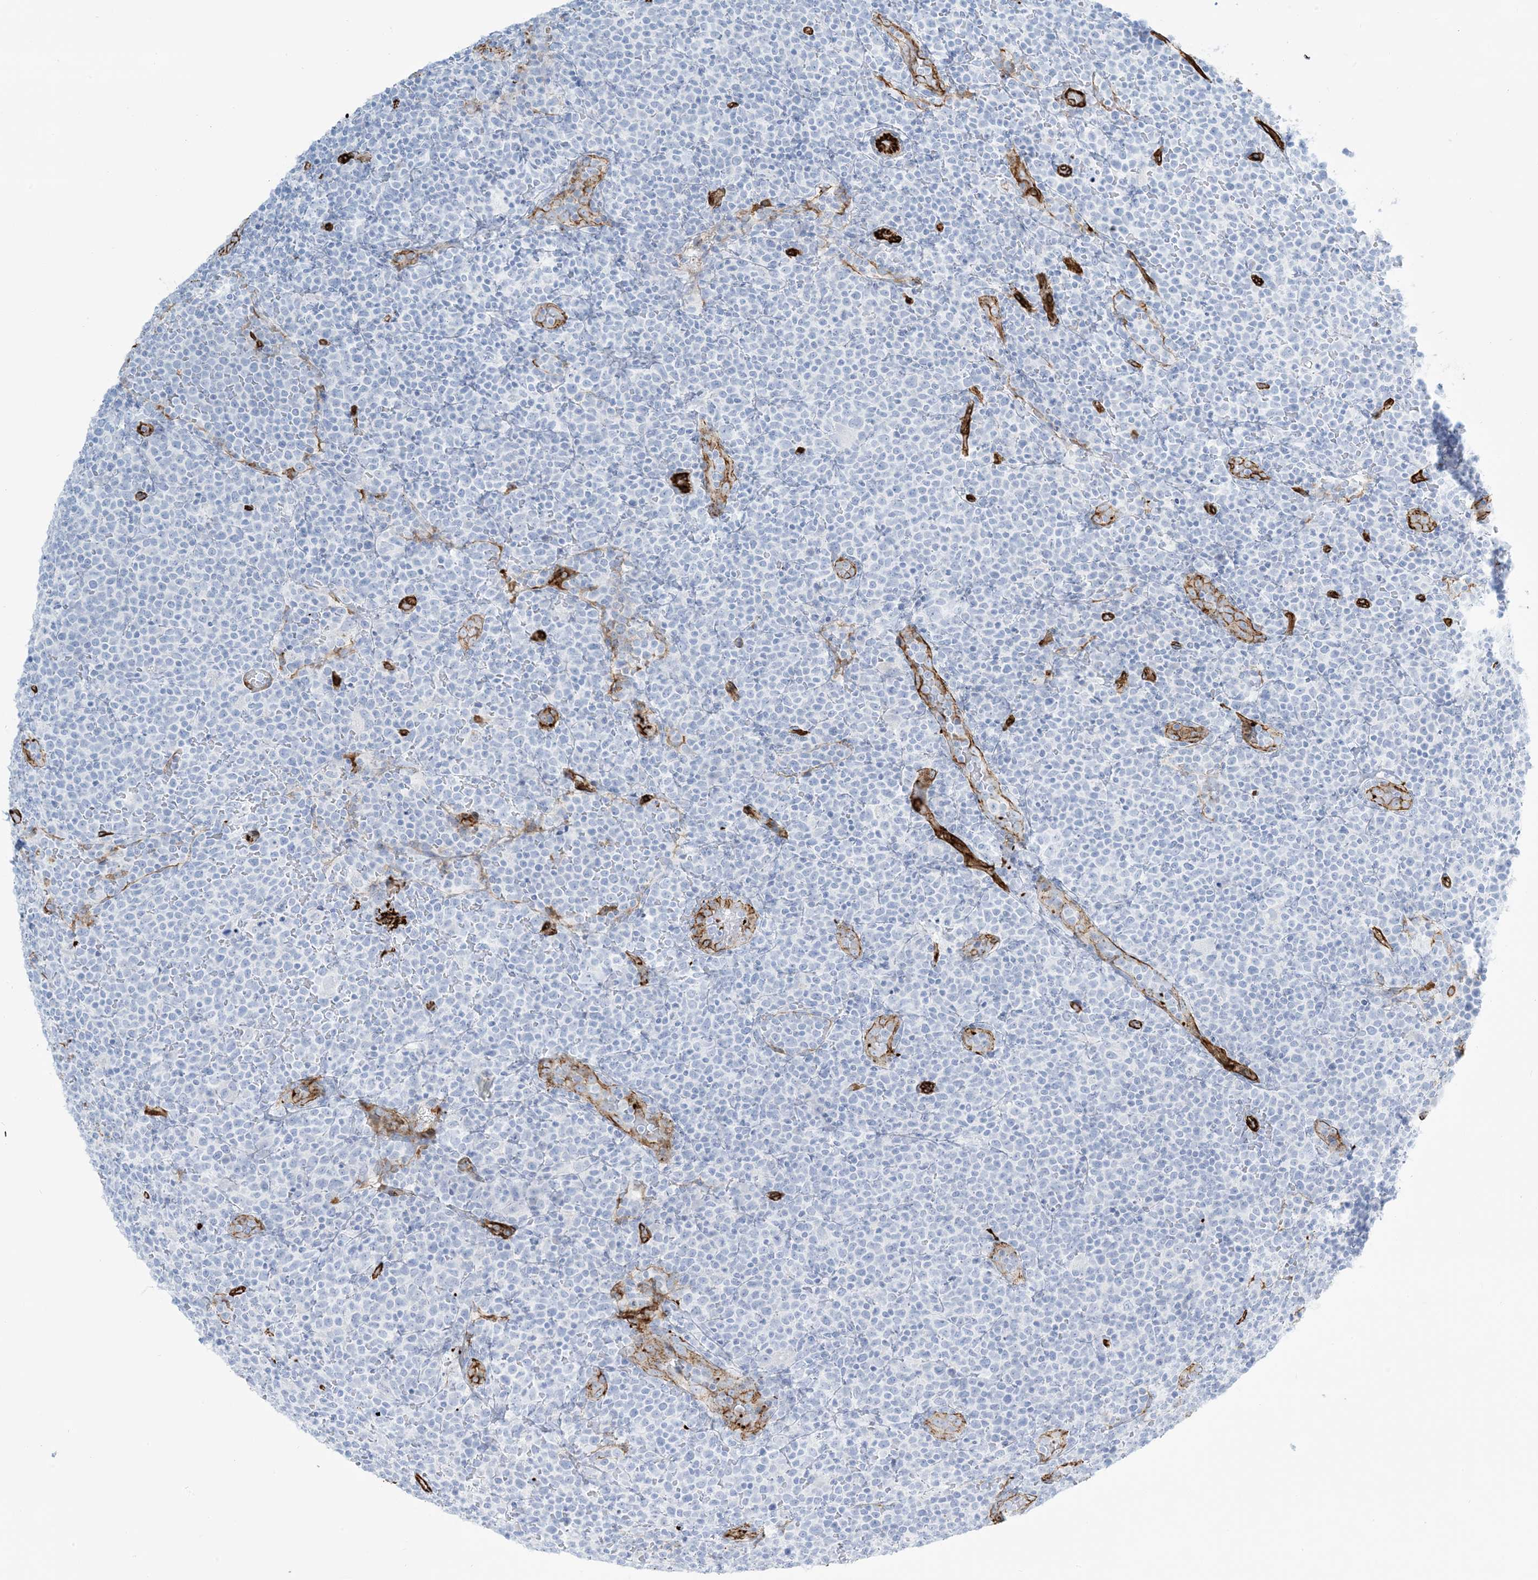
{"staining": {"intensity": "negative", "quantity": "none", "location": "none"}, "tissue": "lymphoma", "cell_type": "Tumor cells", "image_type": "cancer", "snomed": [{"axis": "morphology", "description": "Malignant lymphoma, non-Hodgkin's type, High grade"}, {"axis": "topography", "description": "Lymph node"}], "caption": "A high-resolution image shows IHC staining of malignant lymphoma, non-Hodgkin's type (high-grade), which exhibits no significant staining in tumor cells.", "gene": "EPS8L3", "patient": {"sex": "male", "age": 61}}